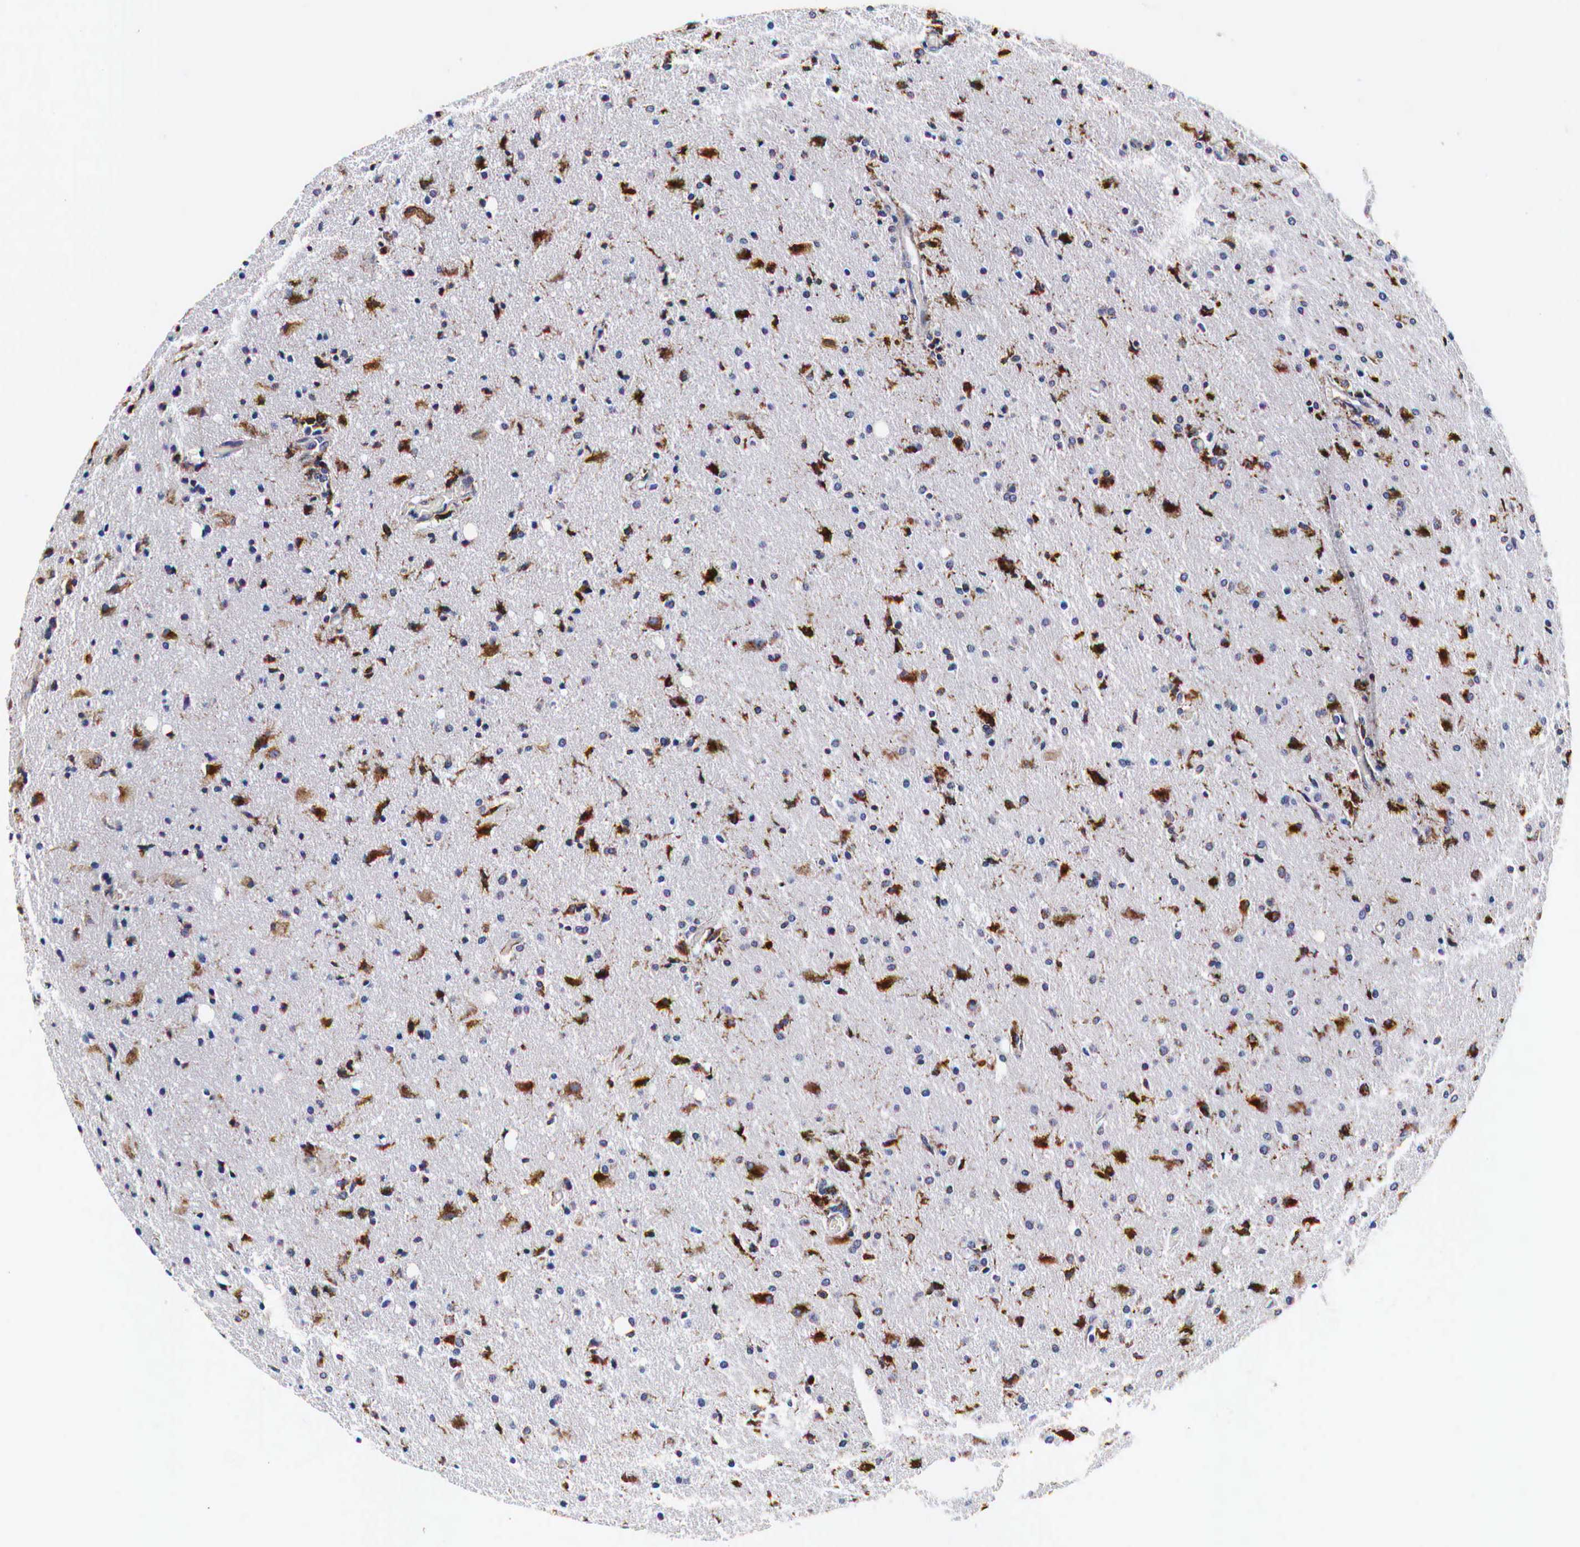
{"staining": {"intensity": "strong", "quantity": "<25%", "location": "cytoplasmic/membranous"}, "tissue": "glioma", "cell_type": "Tumor cells", "image_type": "cancer", "snomed": [{"axis": "morphology", "description": "Glioma, malignant, High grade"}, {"axis": "topography", "description": "Brain"}], "caption": "Human glioma stained with a brown dye reveals strong cytoplasmic/membranous positive positivity in approximately <25% of tumor cells.", "gene": "CKAP4", "patient": {"sex": "male", "age": 68}}